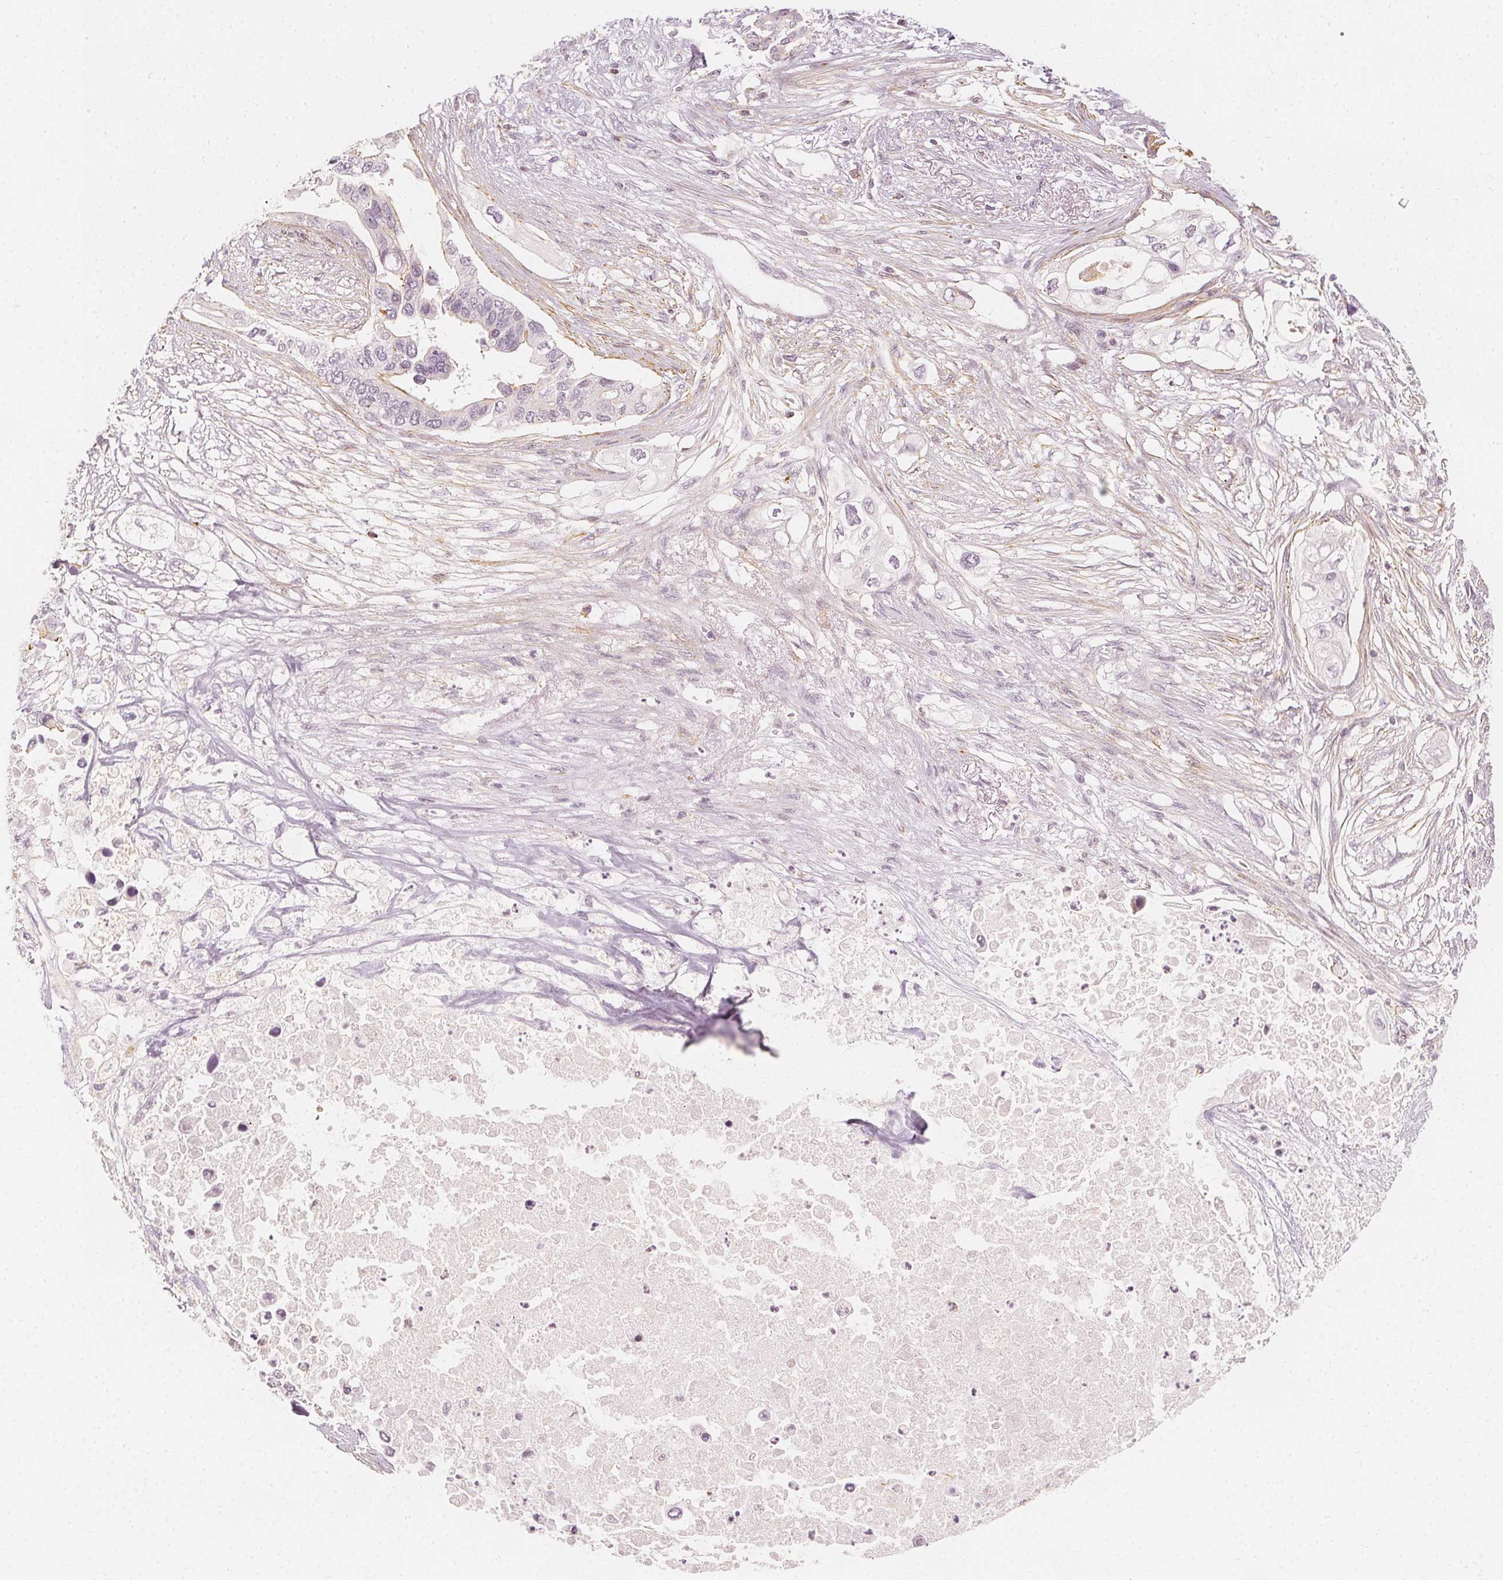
{"staining": {"intensity": "negative", "quantity": "none", "location": "none"}, "tissue": "pancreatic cancer", "cell_type": "Tumor cells", "image_type": "cancer", "snomed": [{"axis": "morphology", "description": "Adenocarcinoma, NOS"}, {"axis": "topography", "description": "Pancreas"}], "caption": "A high-resolution photomicrograph shows immunohistochemistry staining of adenocarcinoma (pancreatic), which demonstrates no significant expression in tumor cells.", "gene": "ARHGAP26", "patient": {"sex": "female", "age": 63}}